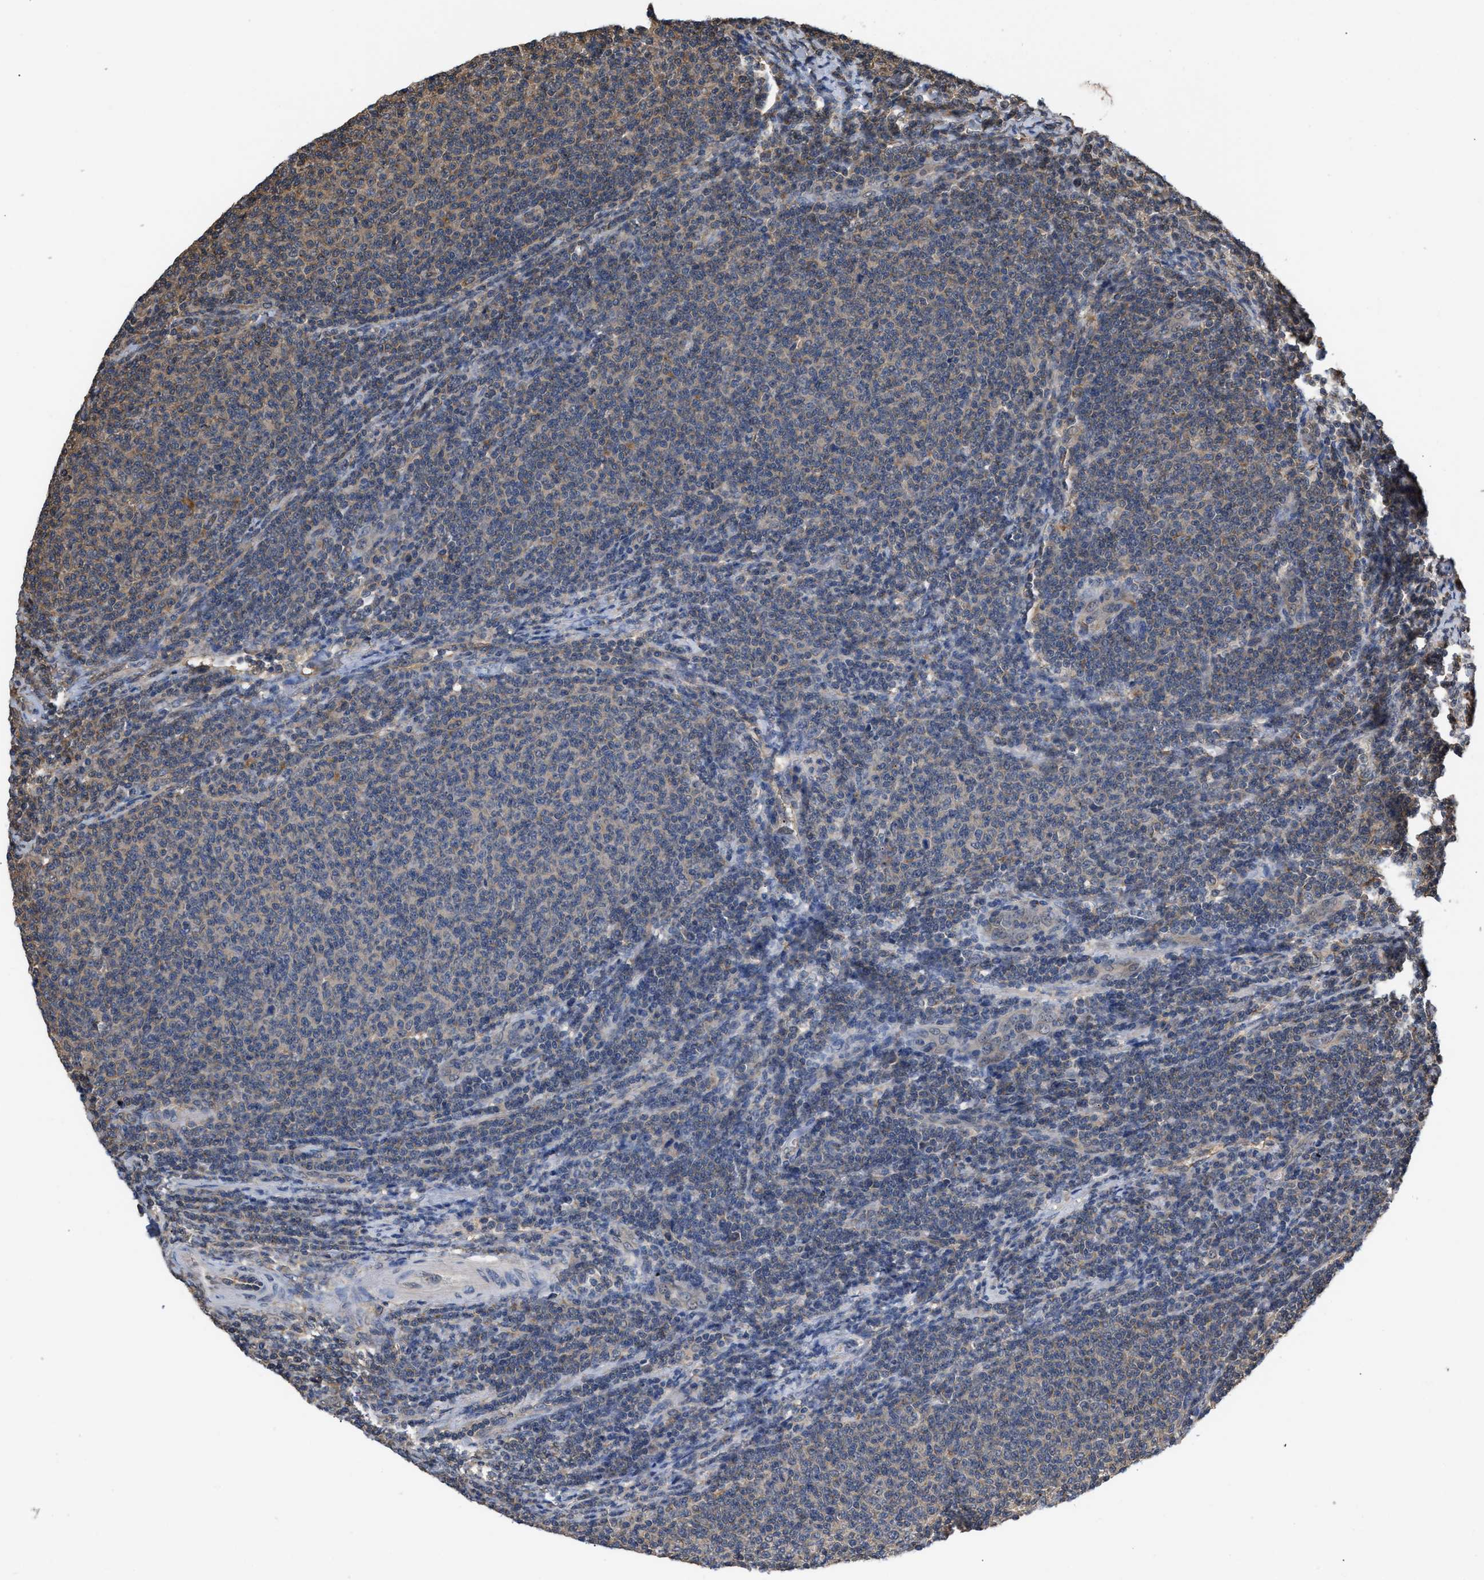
{"staining": {"intensity": "negative", "quantity": "none", "location": "none"}, "tissue": "lymphoma", "cell_type": "Tumor cells", "image_type": "cancer", "snomed": [{"axis": "morphology", "description": "Malignant lymphoma, non-Hodgkin's type, Low grade"}, {"axis": "topography", "description": "Lymph node"}], "caption": "Malignant lymphoma, non-Hodgkin's type (low-grade) was stained to show a protein in brown. There is no significant positivity in tumor cells.", "gene": "SCAI", "patient": {"sex": "male", "age": 66}}